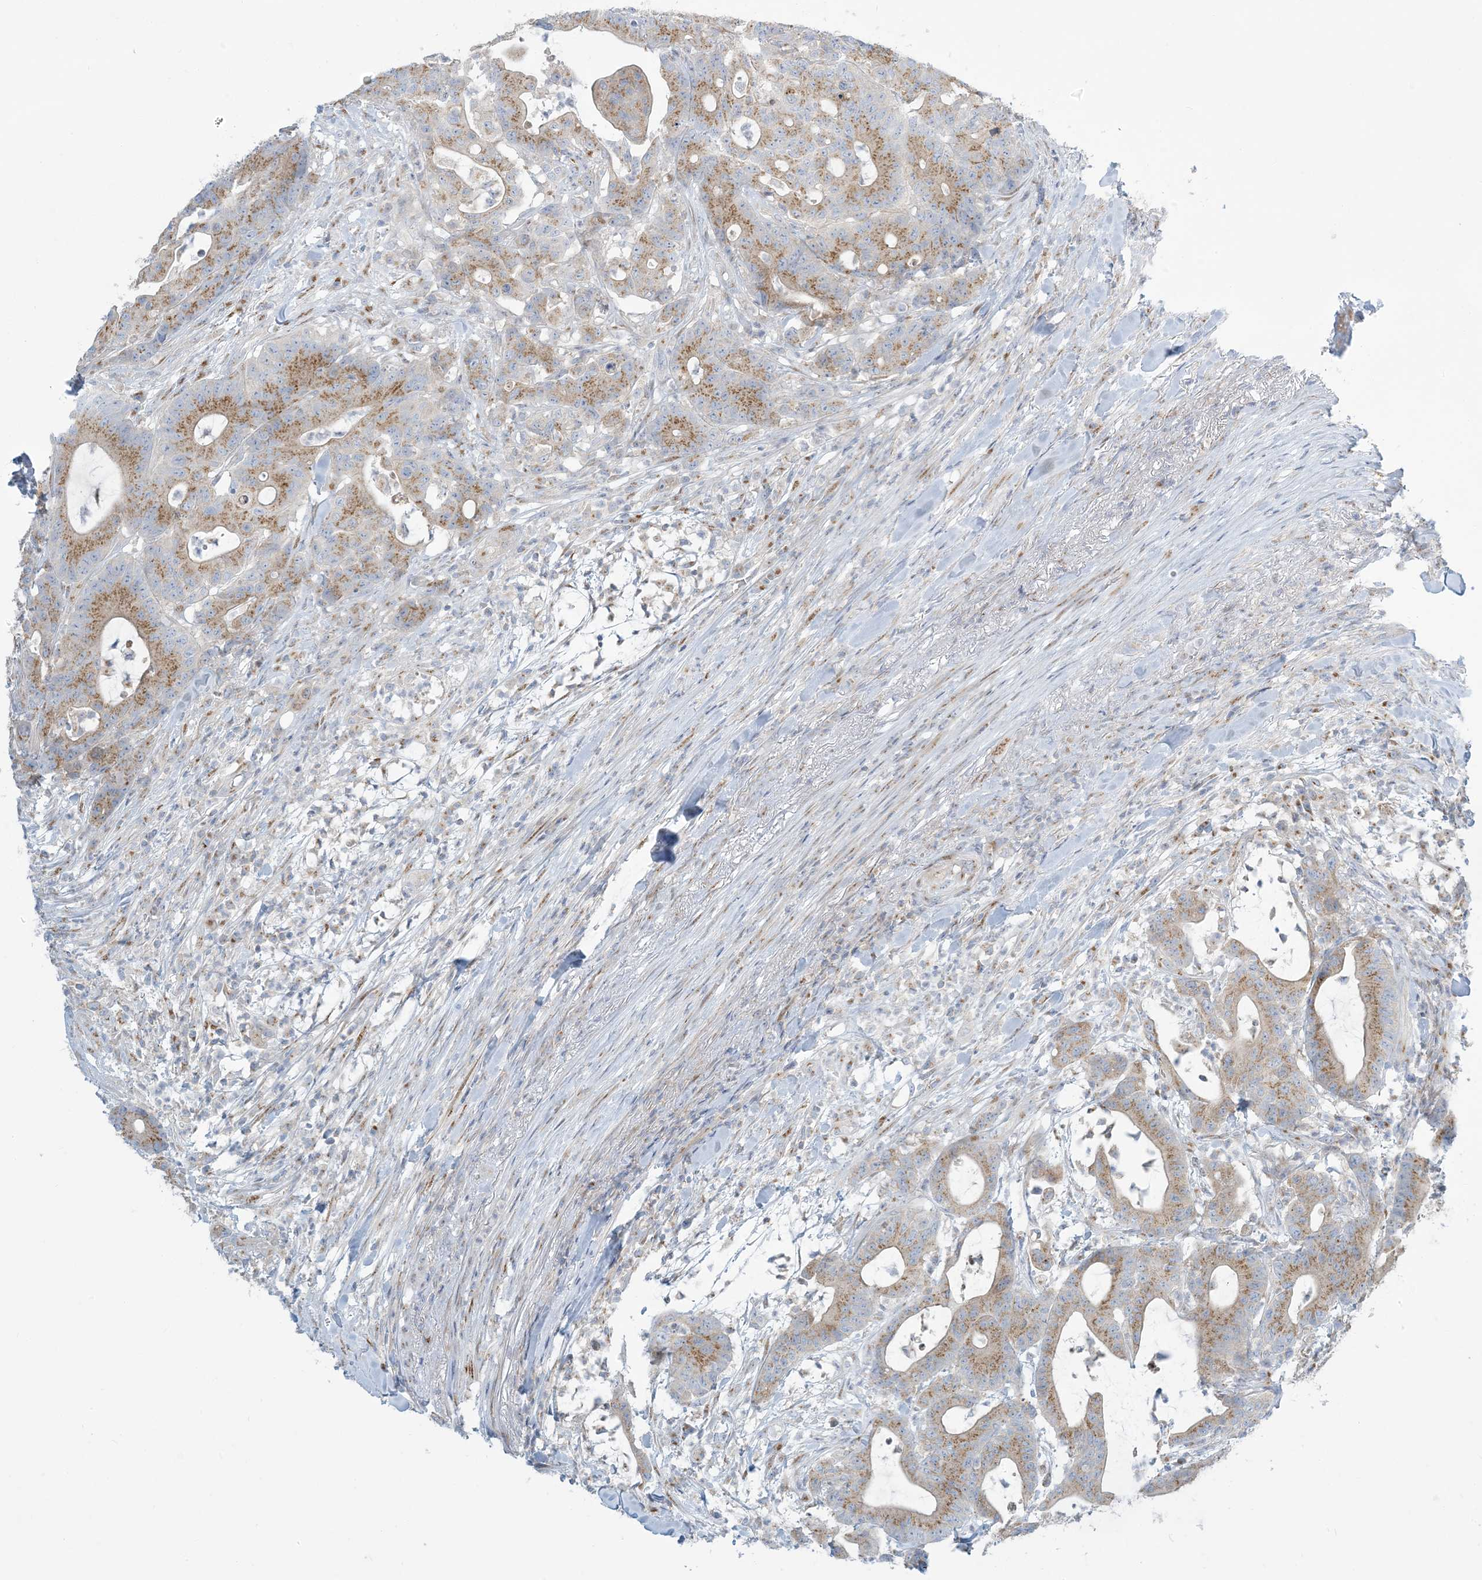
{"staining": {"intensity": "moderate", "quantity": ">75%", "location": "cytoplasmic/membranous"}, "tissue": "colorectal cancer", "cell_type": "Tumor cells", "image_type": "cancer", "snomed": [{"axis": "morphology", "description": "Adenocarcinoma, NOS"}, {"axis": "topography", "description": "Colon"}], "caption": "Immunohistochemistry (DAB (3,3'-diaminobenzidine)) staining of human colorectal cancer reveals moderate cytoplasmic/membranous protein staining in about >75% of tumor cells.", "gene": "AFTPH", "patient": {"sex": "female", "age": 84}}